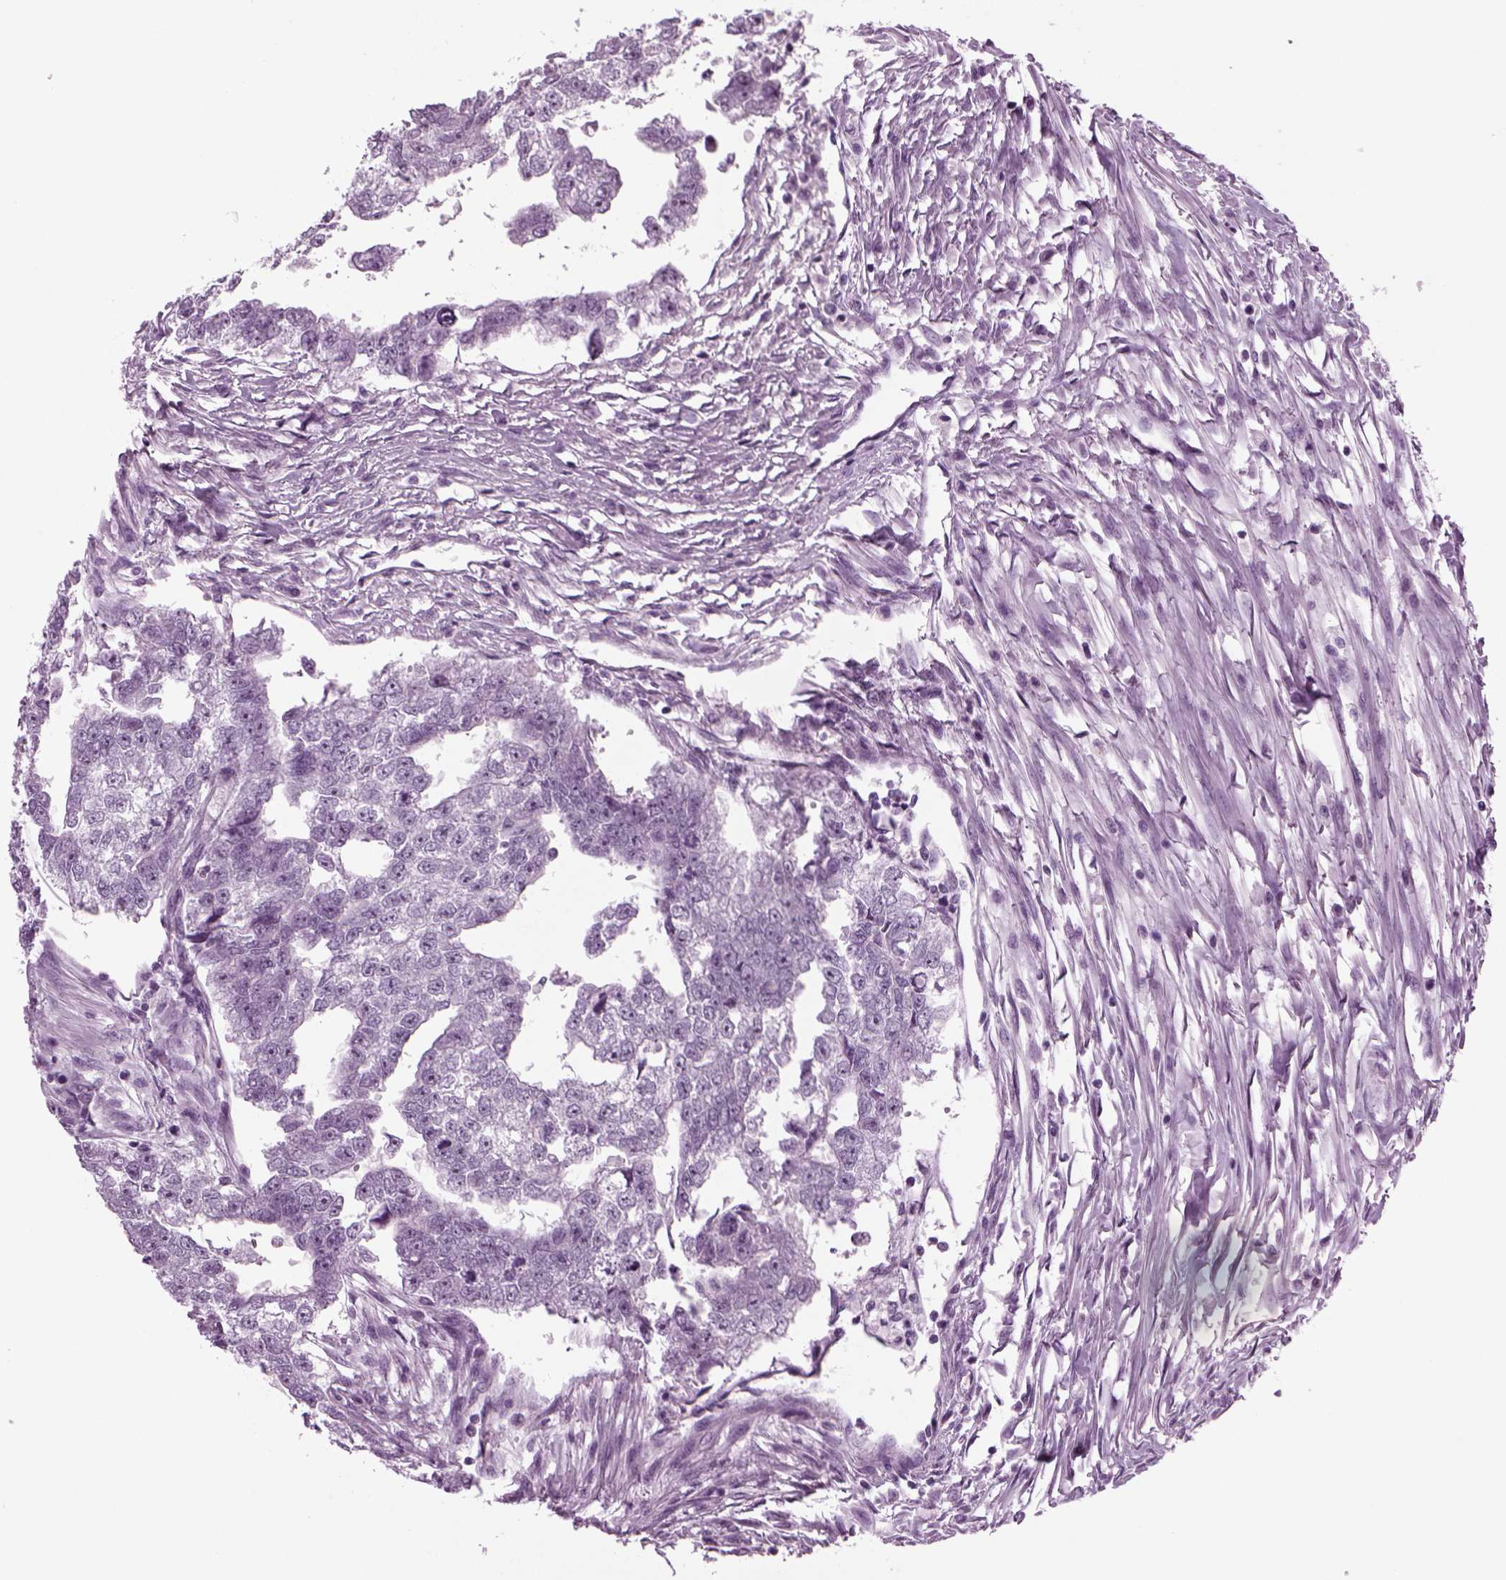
{"staining": {"intensity": "negative", "quantity": "none", "location": "none"}, "tissue": "testis cancer", "cell_type": "Tumor cells", "image_type": "cancer", "snomed": [{"axis": "morphology", "description": "Carcinoma, Embryonal, NOS"}, {"axis": "morphology", "description": "Teratoma, malignant, NOS"}, {"axis": "topography", "description": "Testis"}], "caption": "Tumor cells are negative for protein expression in human testis embryonal carcinoma.", "gene": "FAM24A", "patient": {"sex": "male", "age": 44}}